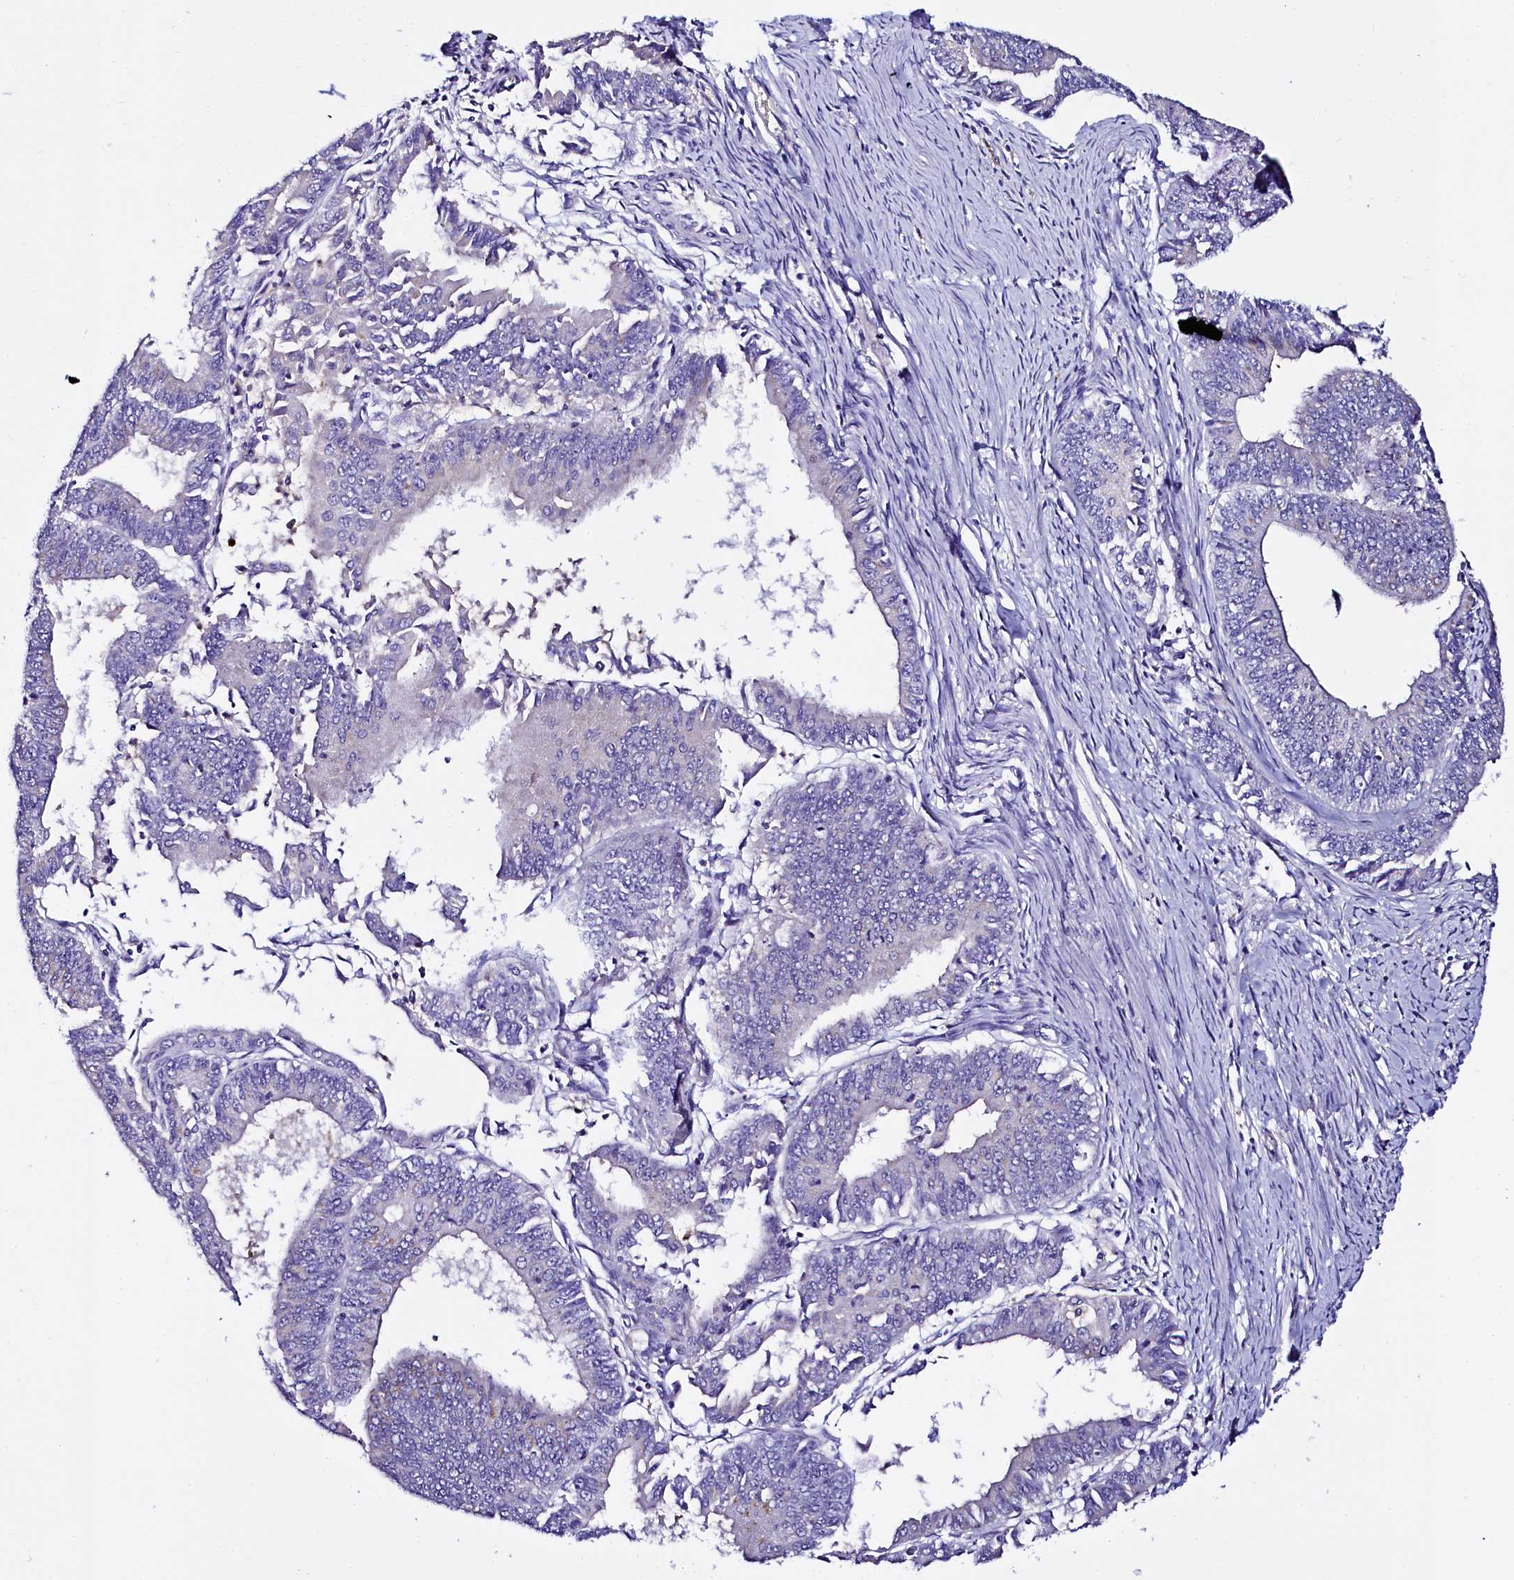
{"staining": {"intensity": "weak", "quantity": "25%-75%", "location": "cytoplasmic/membranous"}, "tissue": "endometrial cancer", "cell_type": "Tumor cells", "image_type": "cancer", "snomed": [{"axis": "morphology", "description": "Adenocarcinoma, NOS"}, {"axis": "topography", "description": "Endometrium"}], "caption": "High-magnification brightfield microscopy of adenocarcinoma (endometrial) stained with DAB (brown) and counterstained with hematoxylin (blue). tumor cells exhibit weak cytoplasmic/membranous positivity is identified in about25%-75% of cells.", "gene": "OTOL1", "patient": {"sex": "female", "age": 73}}